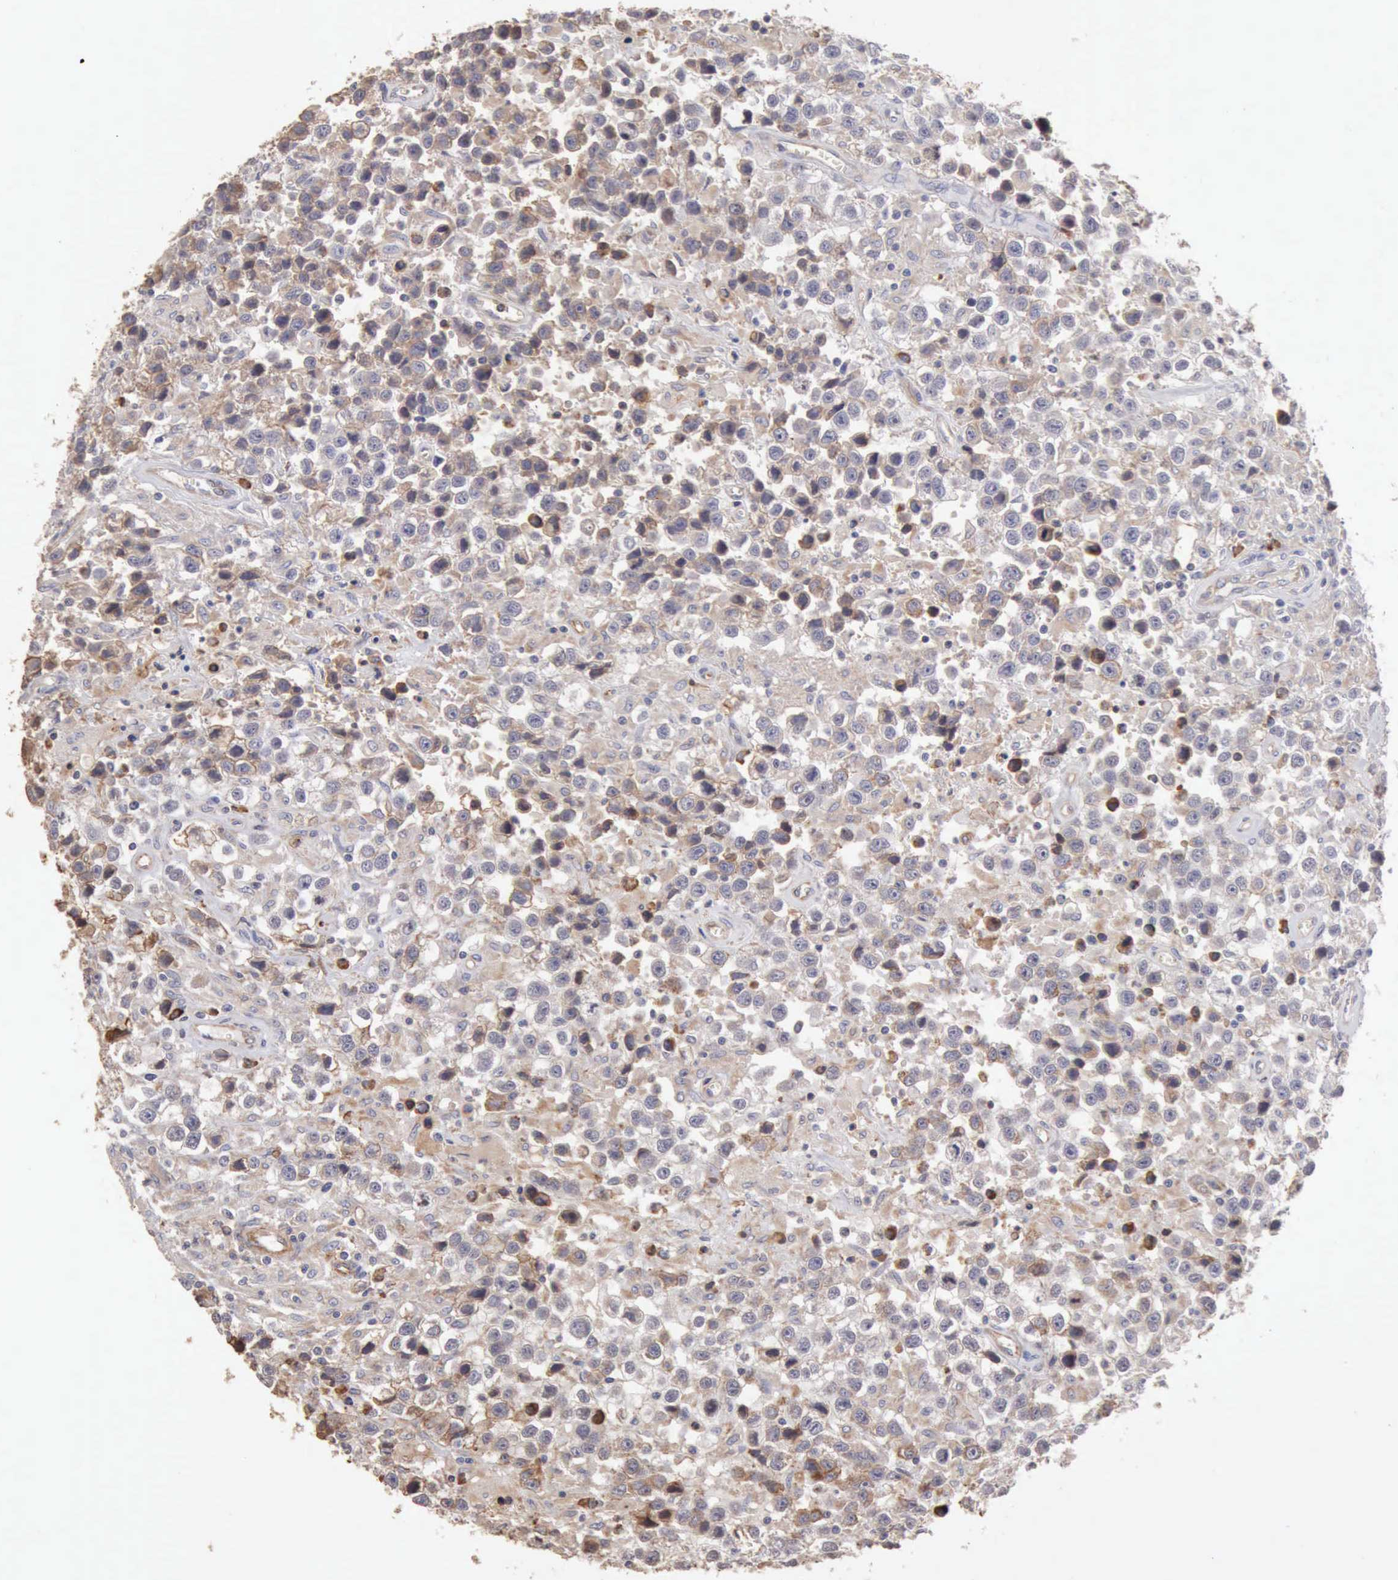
{"staining": {"intensity": "weak", "quantity": "<25%", "location": "cytoplasmic/membranous"}, "tissue": "testis cancer", "cell_type": "Tumor cells", "image_type": "cancer", "snomed": [{"axis": "morphology", "description": "Seminoma, NOS"}, {"axis": "topography", "description": "Testis"}], "caption": "This is an immunohistochemistry histopathology image of human seminoma (testis). There is no positivity in tumor cells.", "gene": "GPR101", "patient": {"sex": "male", "age": 43}}